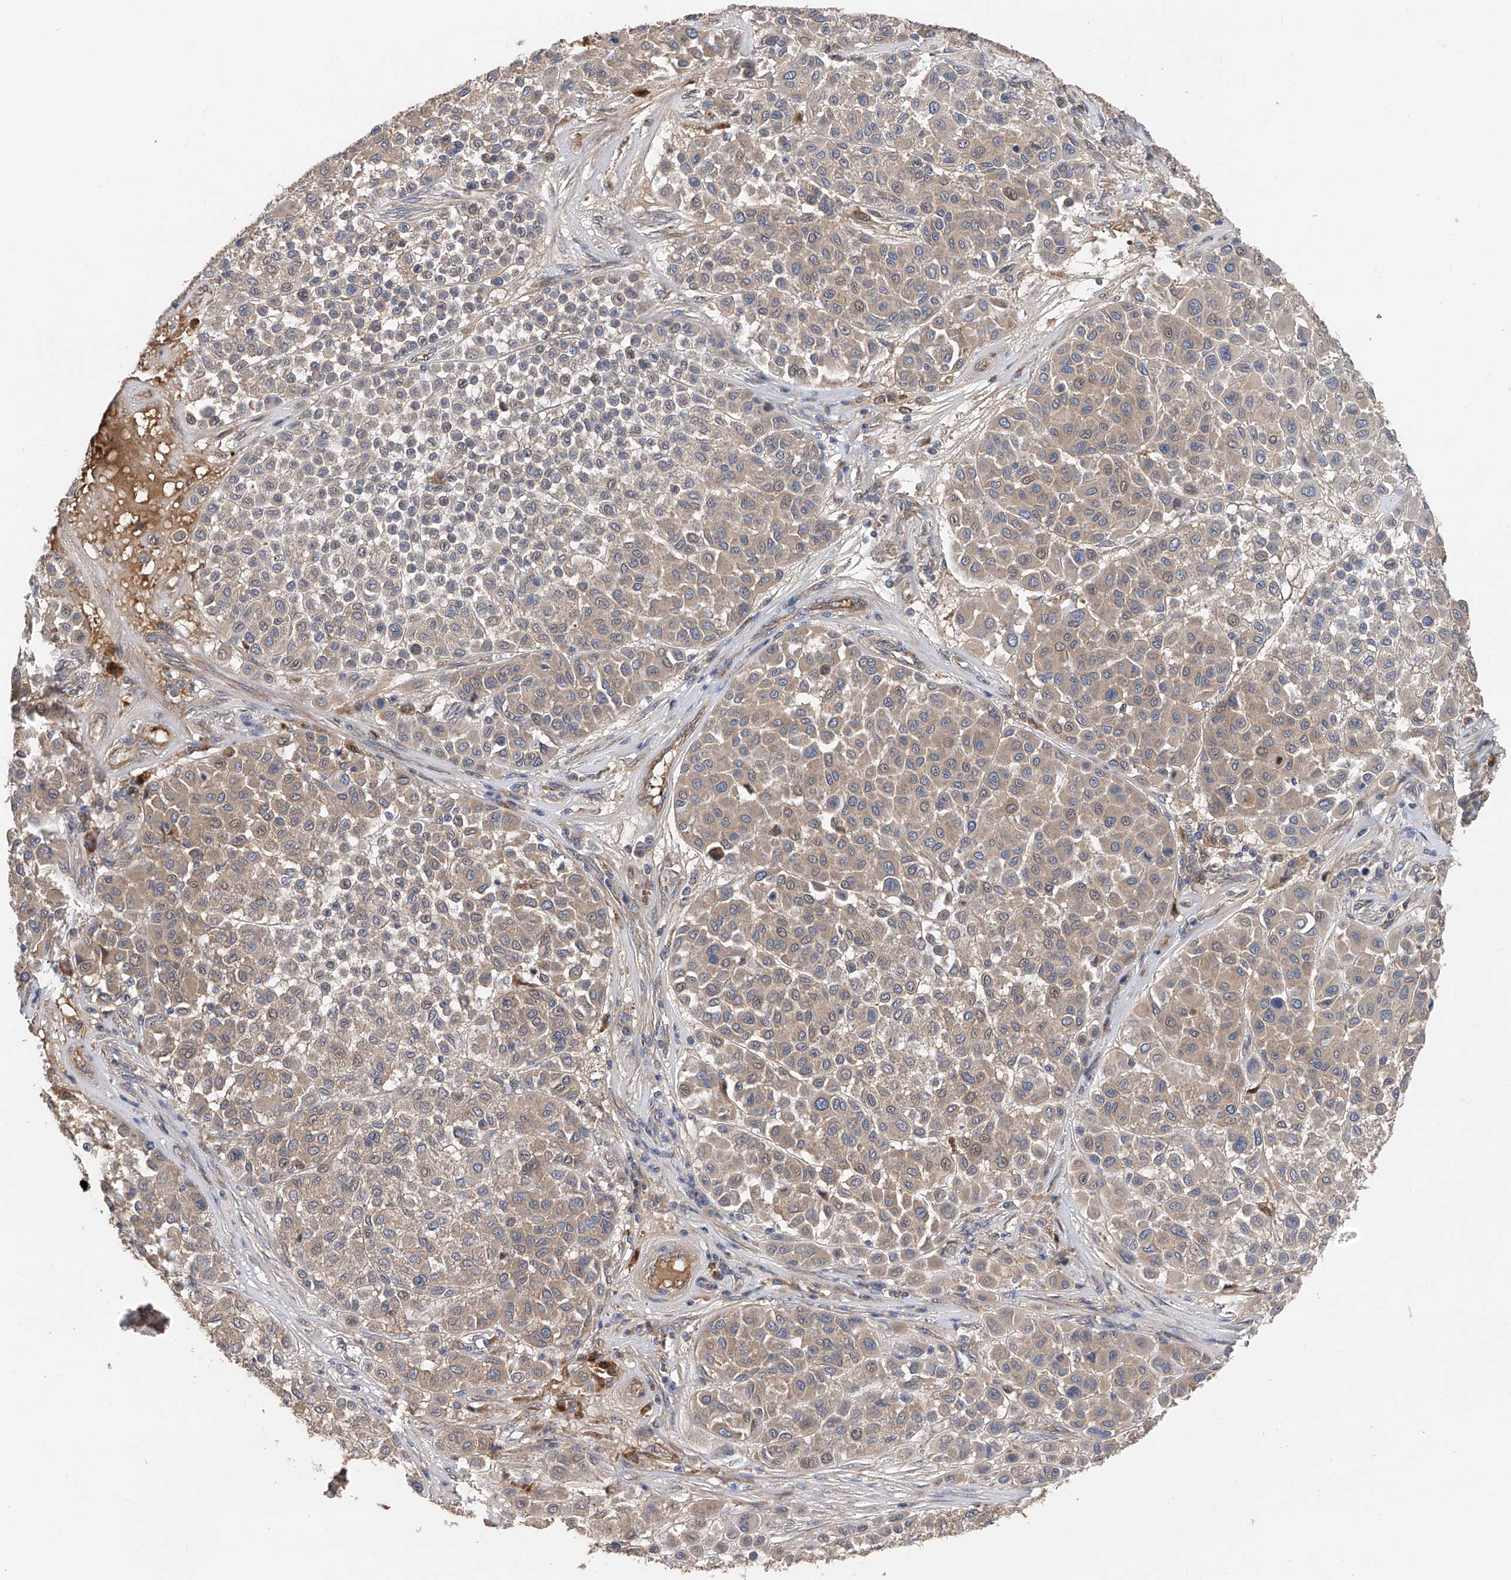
{"staining": {"intensity": "weak", "quantity": "<25%", "location": "cytoplasmic/membranous"}, "tissue": "melanoma", "cell_type": "Tumor cells", "image_type": "cancer", "snomed": [{"axis": "morphology", "description": "Malignant melanoma, Metastatic site"}, {"axis": "topography", "description": "Soft tissue"}], "caption": "IHC photomicrograph of neoplastic tissue: human malignant melanoma (metastatic site) stained with DAB shows no significant protein positivity in tumor cells. (Brightfield microscopy of DAB (3,3'-diaminobenzidine) IHC at high magnification).", "gene": "PTK2", "patient": {"sex": "male", "age": 41}}